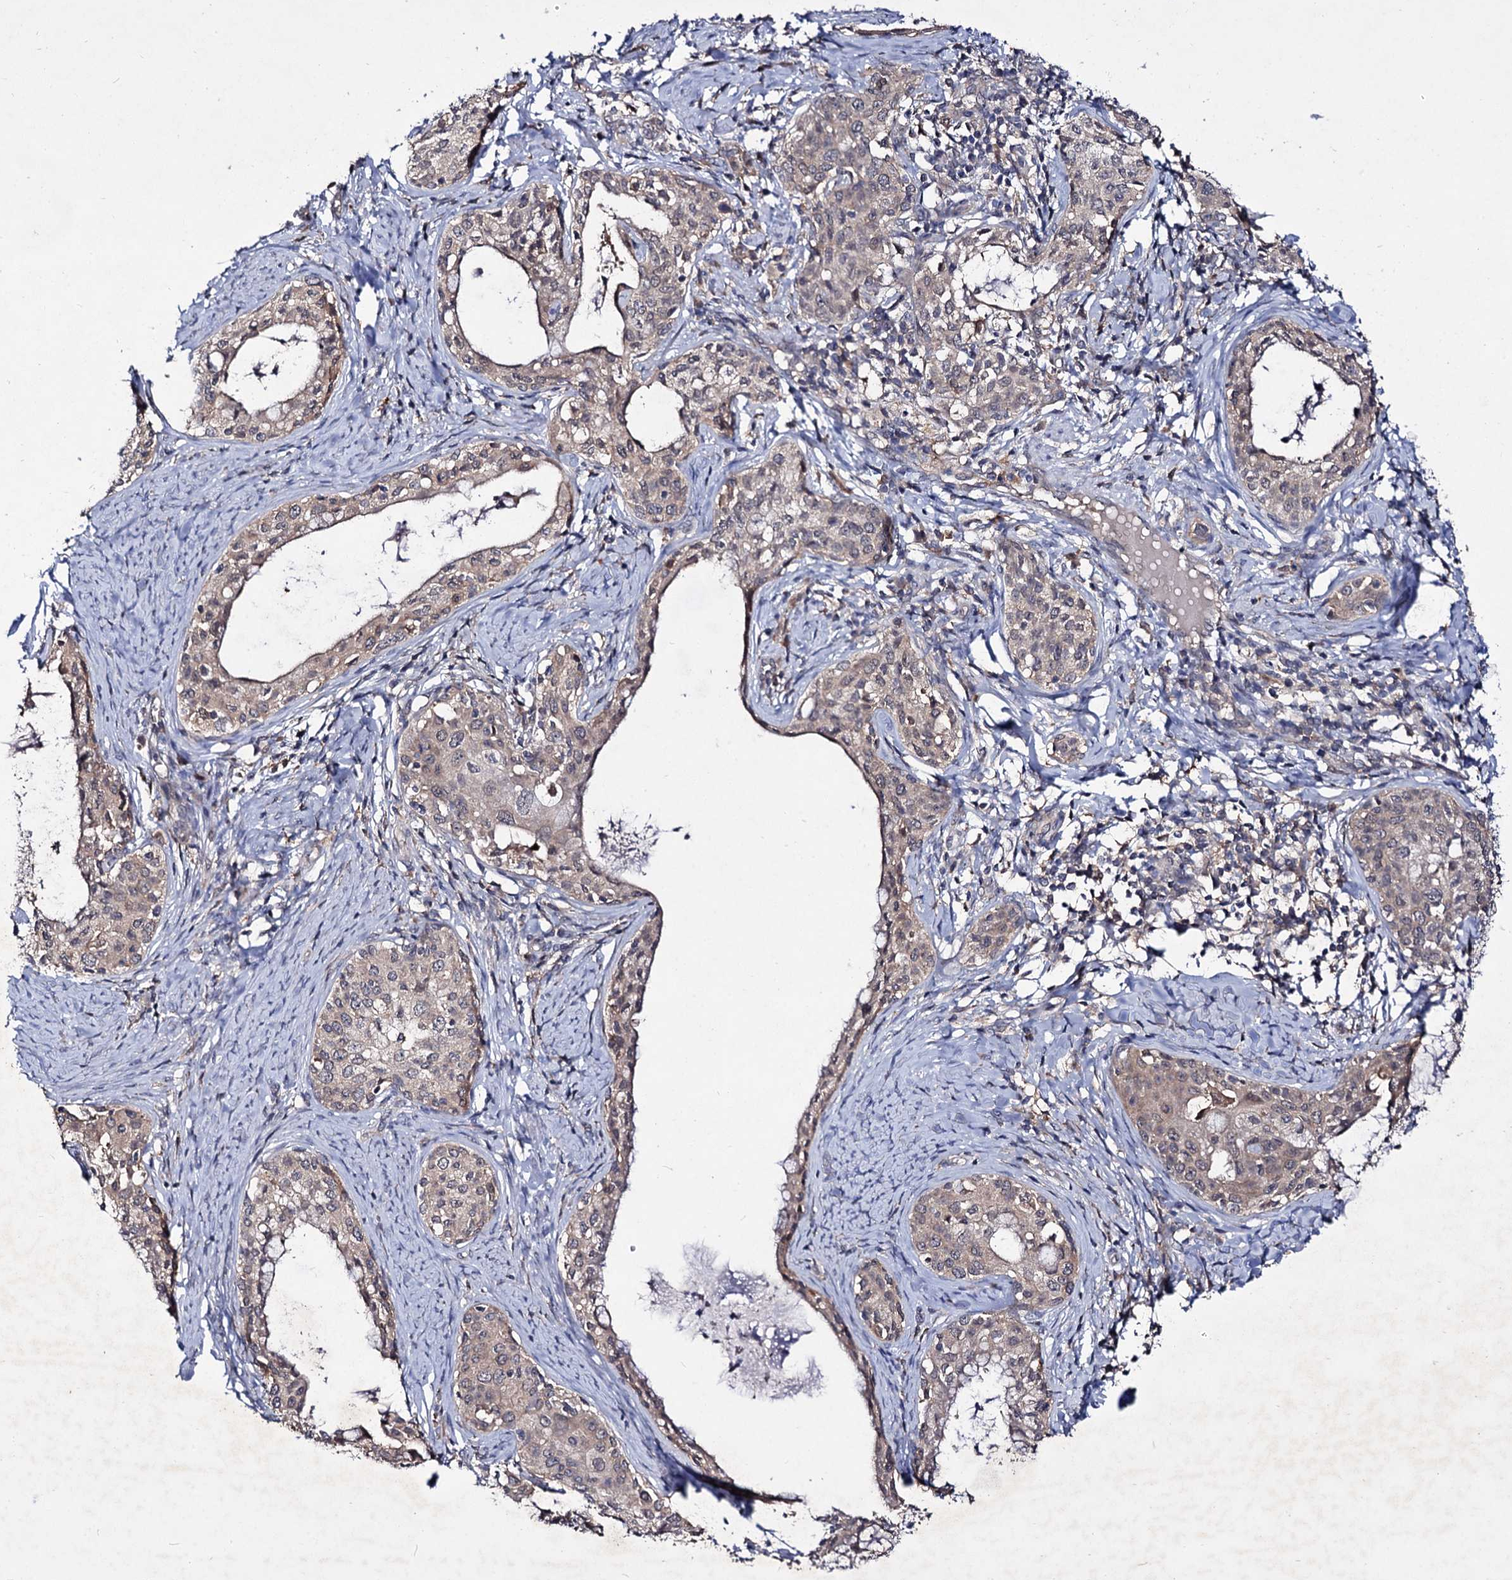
{"staining": {"intensity": "negative", "quantity": "none", "location": "none"}, "tissue": "cervical cancer", "cell_type": "Tumor cells", "image_type": "cancer", "snomed": [{"axis": "morphology", "description": "Squamous cell carcinoma, NOS"}, {"axis": "morphology", "description": "Adenocarcinoma, NOS"}, {"axis": "topography", "description": "Cervix"}], "caption": "DAB immunohistochemical staining of human cervical cancer (adenocarcinoma) reveals no significant staining in tumor cells.", "gene": "ACTR6", "patient": {"sex": "female", "age": 52}}